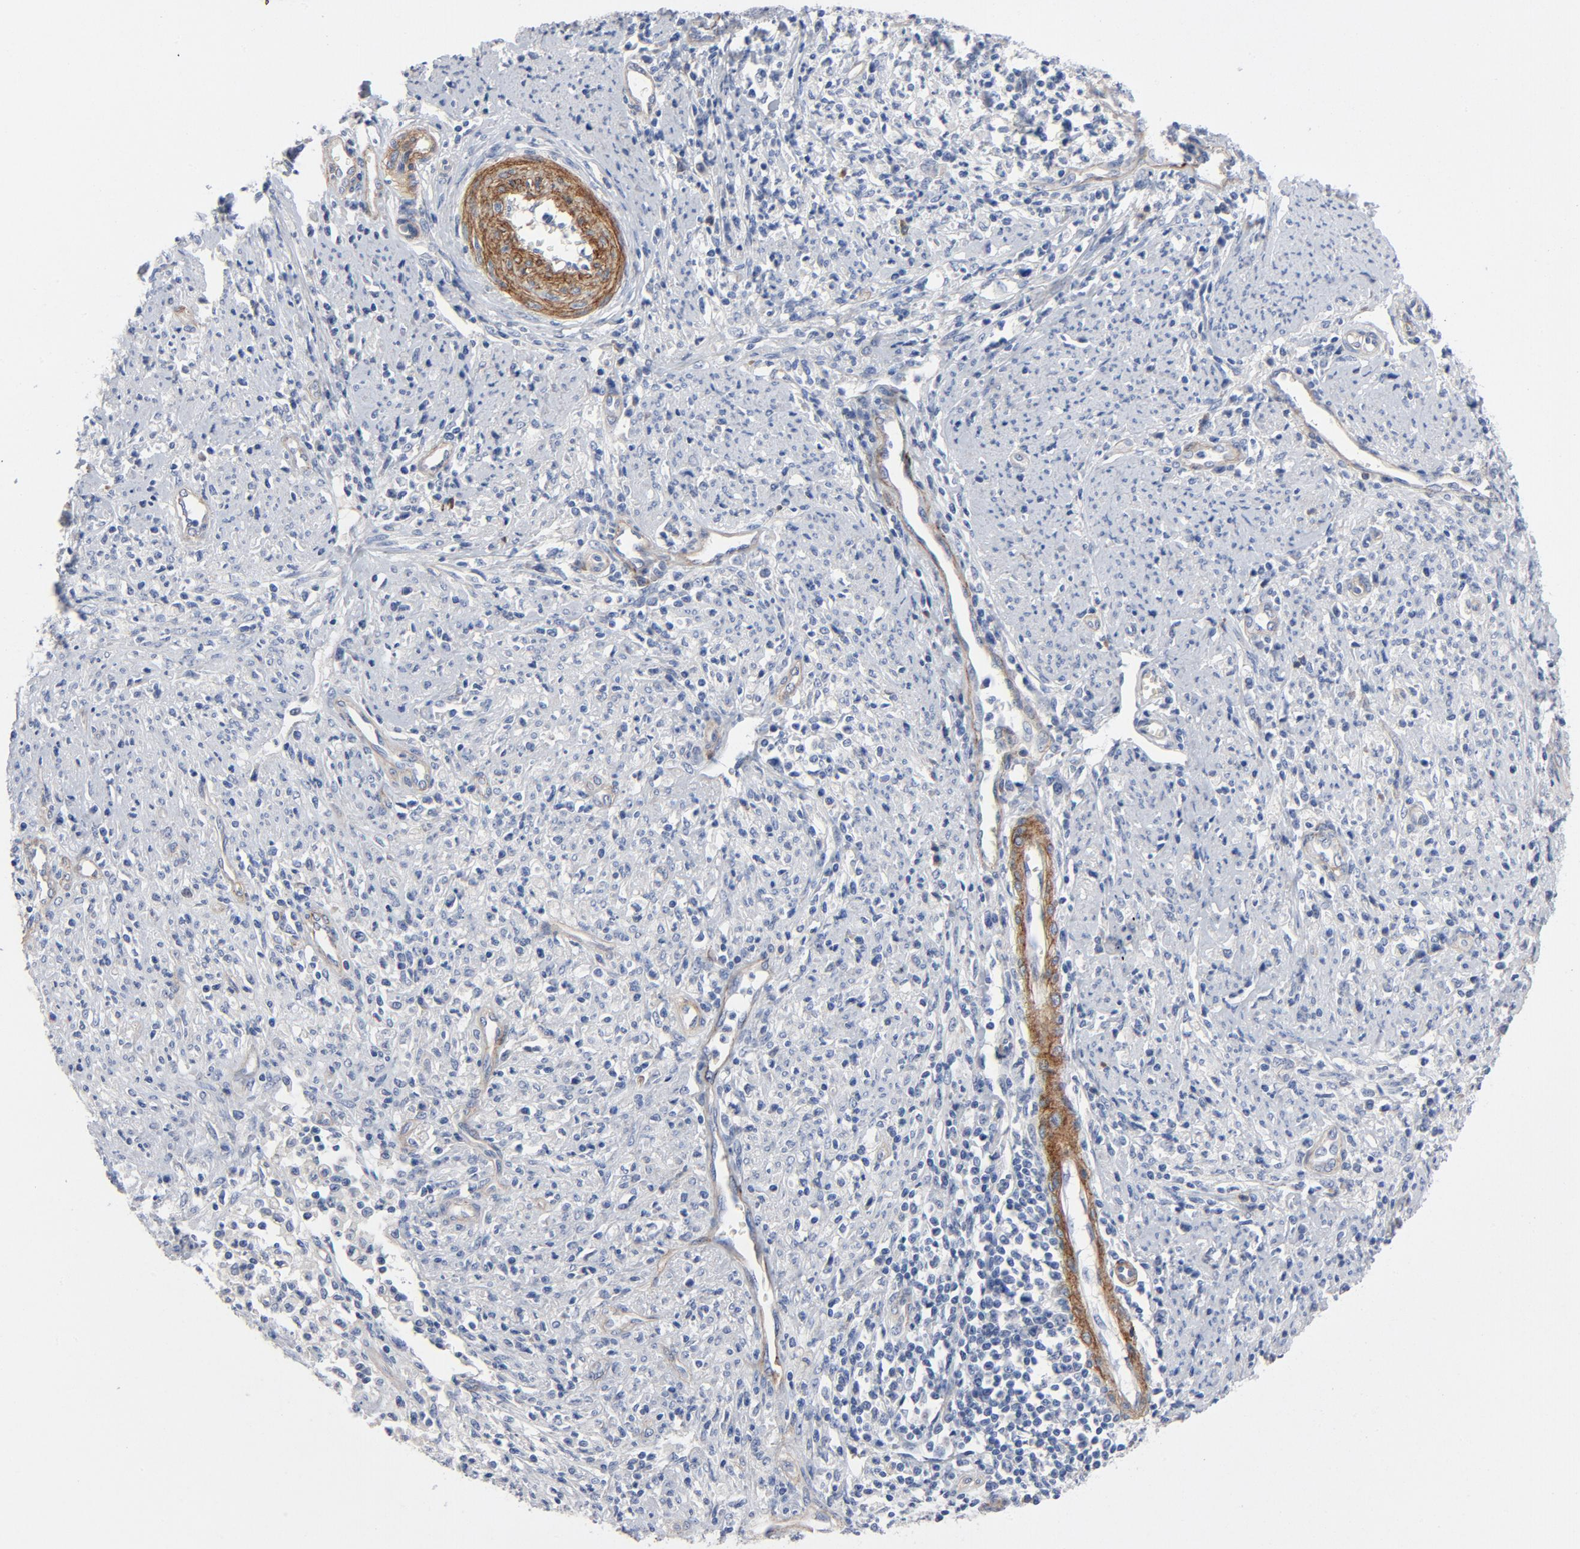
{"staining": {"intensity": "negative", "quantity": "none", "location": "none"}, "tissue": "cervical cancer", "cell_type": "Tumor cells", "image_type": "cancer", "snomed": [{"axis": "morphology", "description": "Adenocarcinoma, NOS"}, {"axis": "topography", "description": "Cervix"}], "caption": "Immunohistochemistry histopathology image of neoplastic tissue: human cervical cancer stained with DAB reveals no significant protein positivity in tumor cells.", "gene": "LAMC1", "patient": {"sex": "female", "age": 36}}